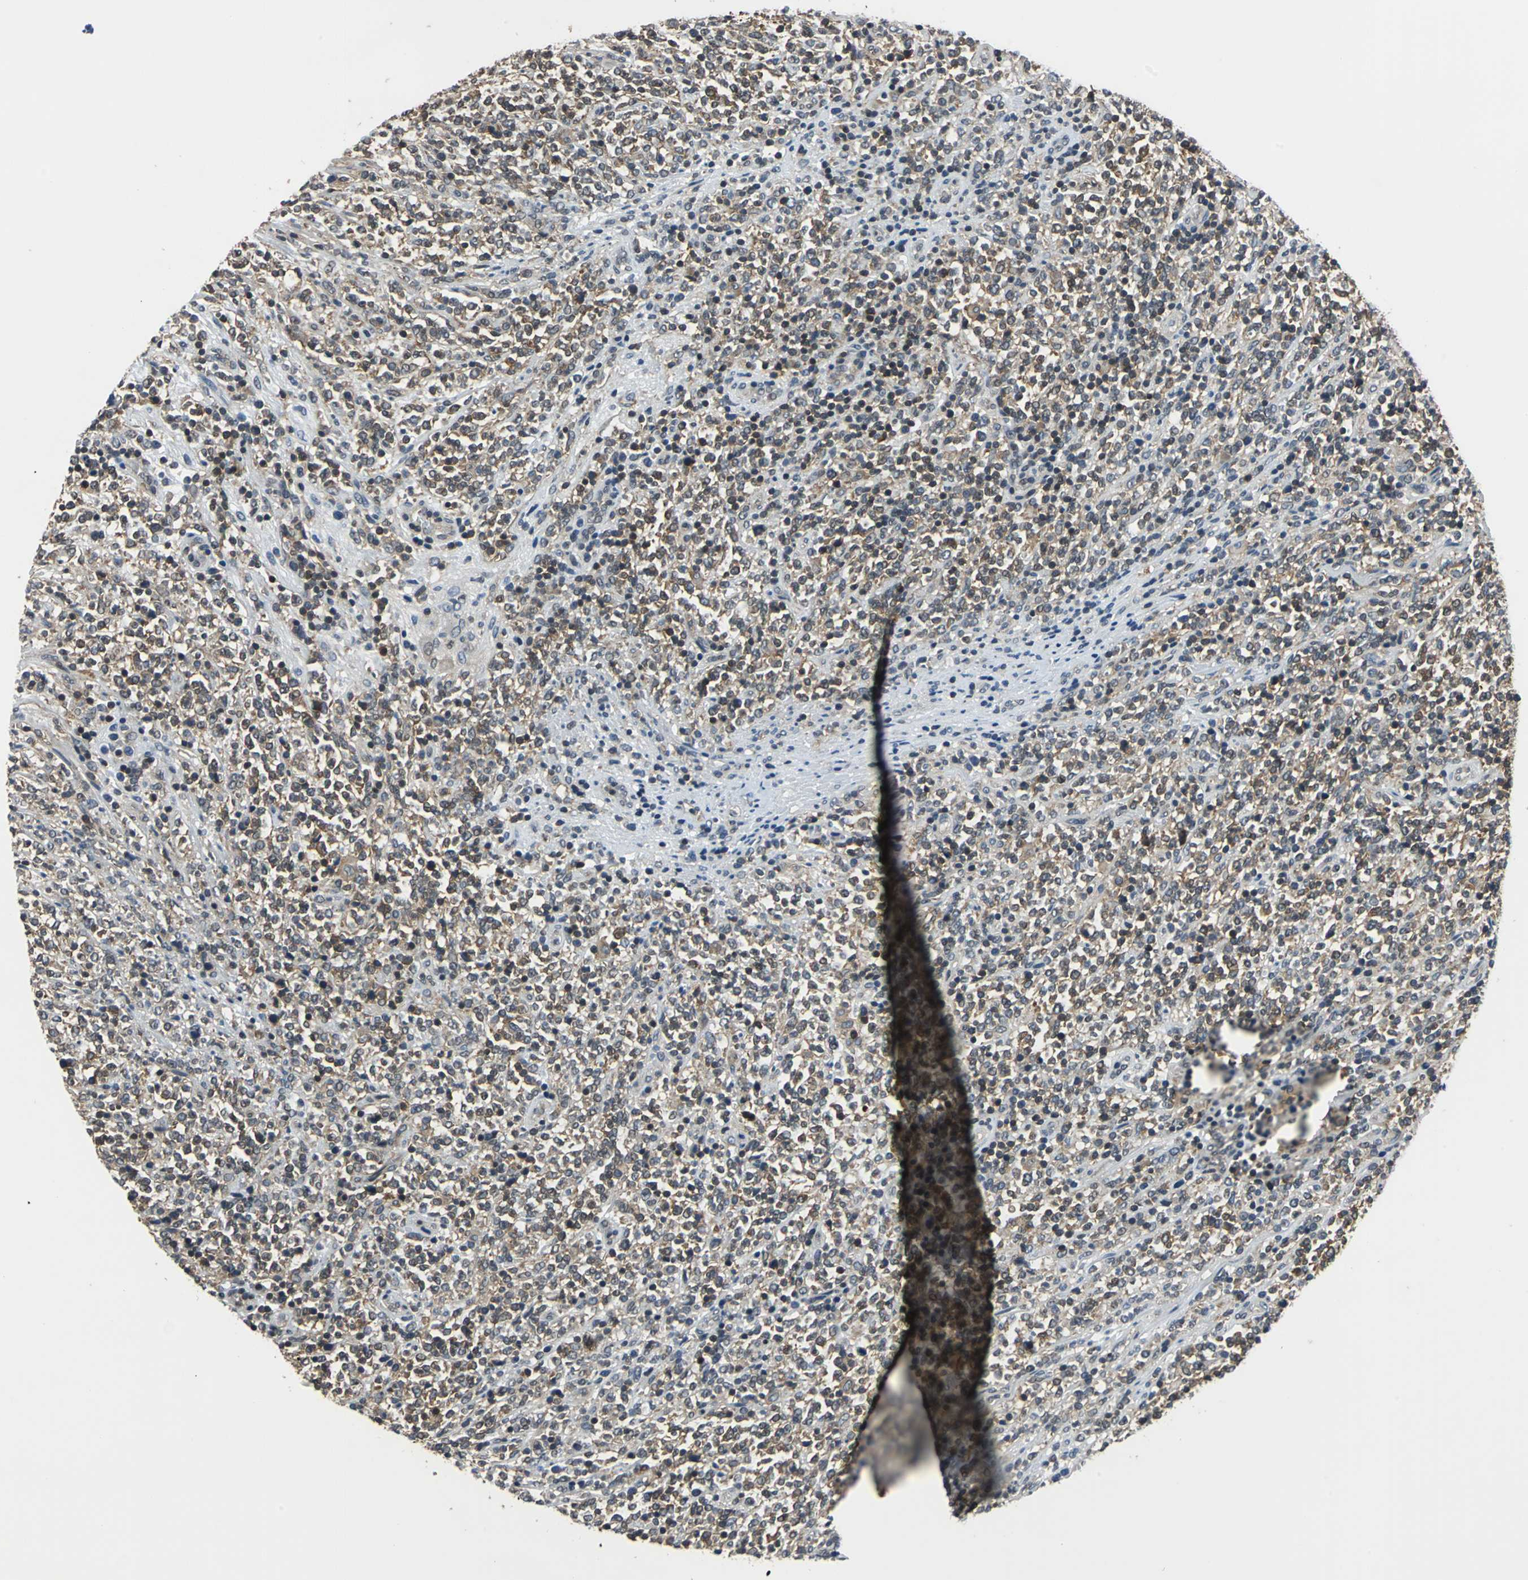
{"staining": {"intensity": "moderate", "quantity": ">75%", "location": "cytoplasmic/membranous,nuclear"}, "tissue": "lymphoma", "cell_type": "Tumor cells", "image_type": "cancer", "snomed": [{"axis": "morphology", "description": "Malignant lymphoma, non-Hodgkin's type, High grade"}, {"axis": "topography", "description": "Soft tissue"}], "caption": "Immunohistochemistry photomicrograph of neoplastic tissue: high-grade malignant lymphoma, non-Hodgkin's type stained using IHC exhibits medium levels of moderate protein expression localized specifically in the cytoplasmic/membranous and nuclear of tumor cells, appearing as a cytoplasmic/membranous and nuclear brown color.", "gene": "ARPC3", "patient": {"sex": "male", "age": 18}}